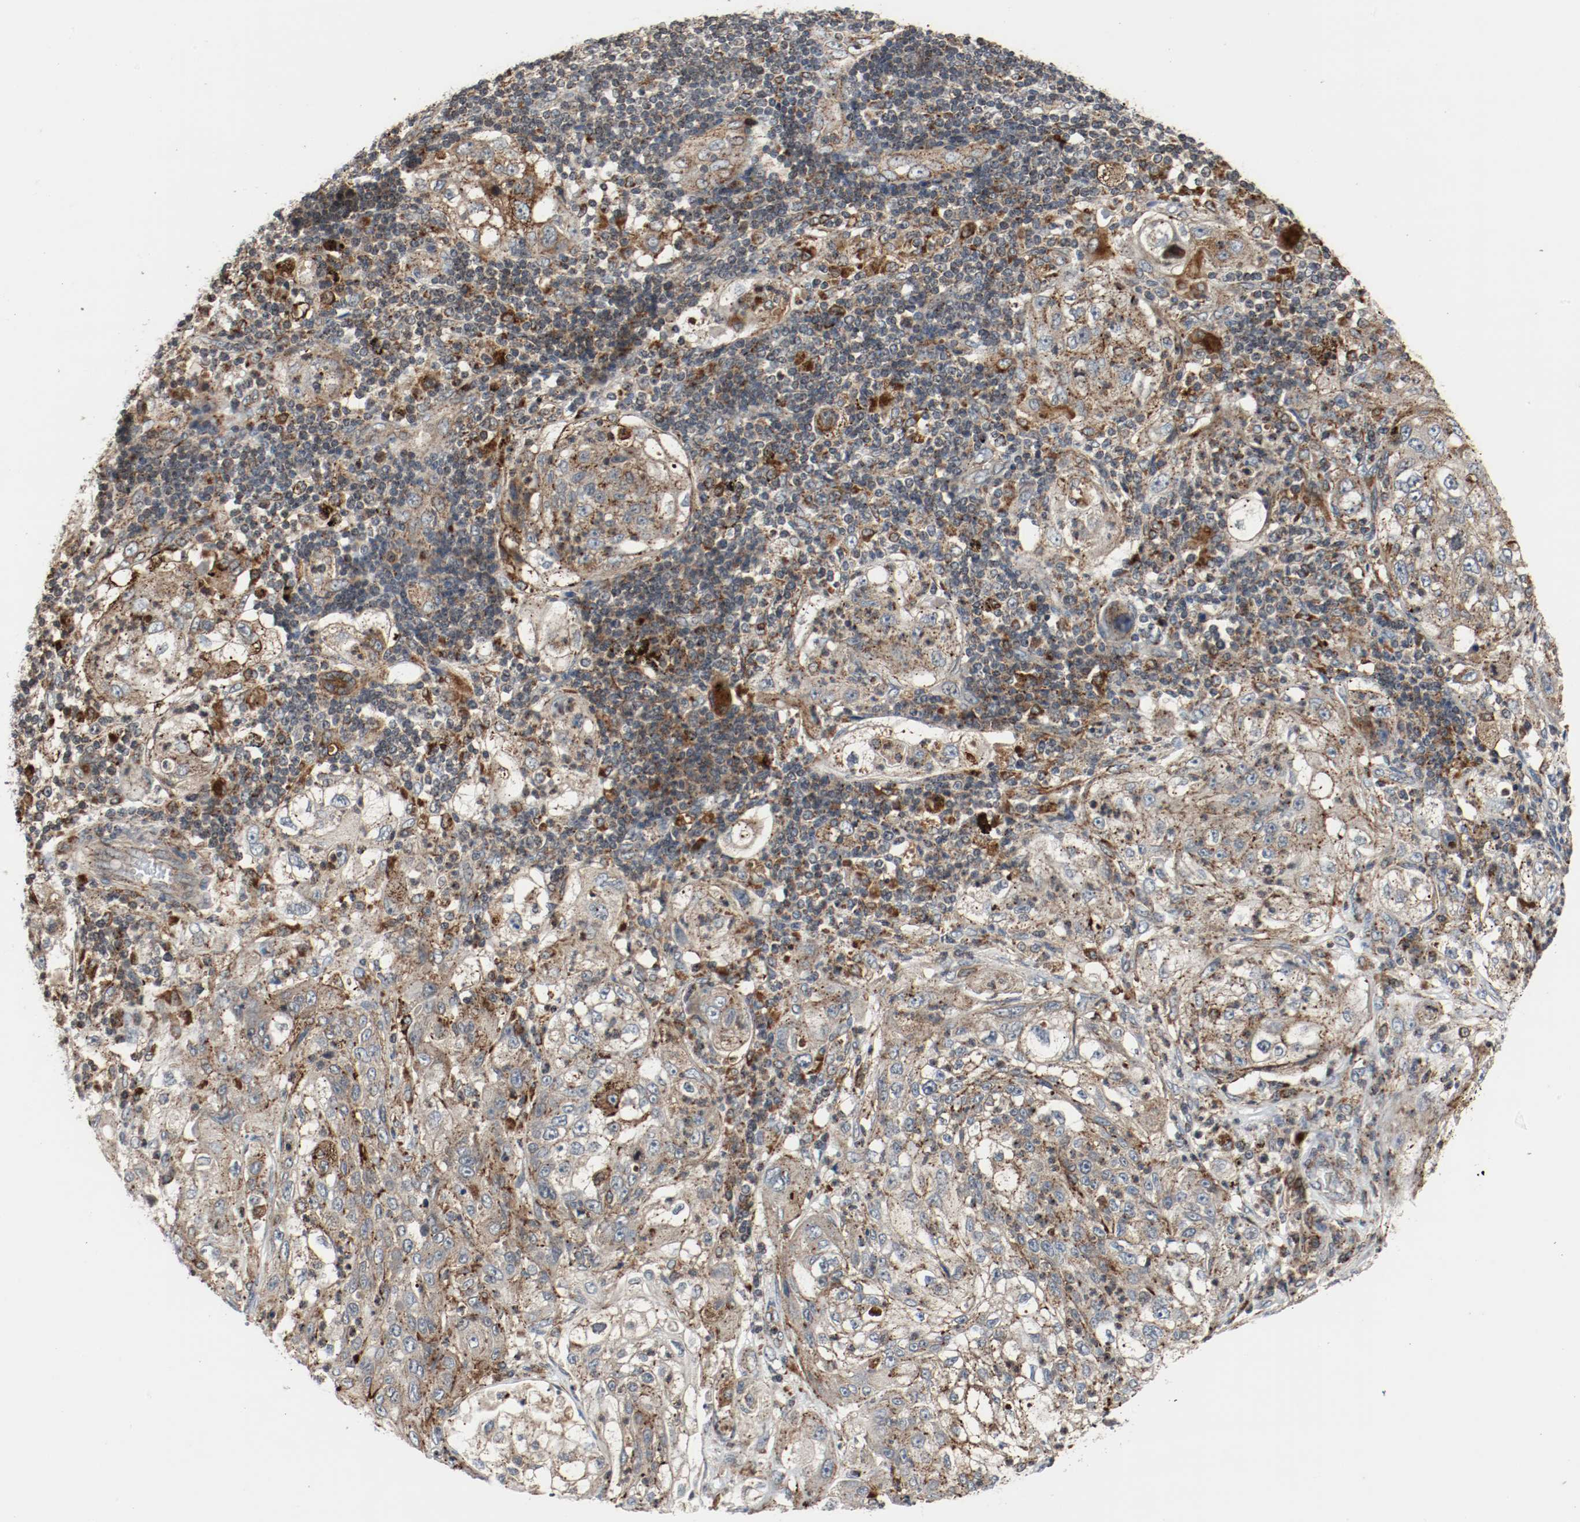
{"staining": {"intensity": "moderate", "quantity": ">75%", "location": "cytoplasmic/membranous"}, "tissue": "lung cancer", "cell_type": "Tumor cells", "image_type": "cancer", "snomed": [{"axis": "morphology", "description": "Inflammation, NOS"}, {"axis": "morphology", "description": "Squamous cell carcinoma, NOS"}, {"axis": "topography", "description": "Lymph node"}, {"axis": "topography", "description": "Soft tissue"}, {"axis": "topography", "description": "Lung"}], "caption": "Tumor cells reveal medium levels of moderate cytoplasmic/membranous expression in approximately >75% of cells in human lung squamous cell carcinoma. (DAB (3,3'-diaminobenzidine) = brown stain, brightfield microscopy at high magnification).", "gene": "LAMP2", "patient": {"sex": "male", "age": 66}}